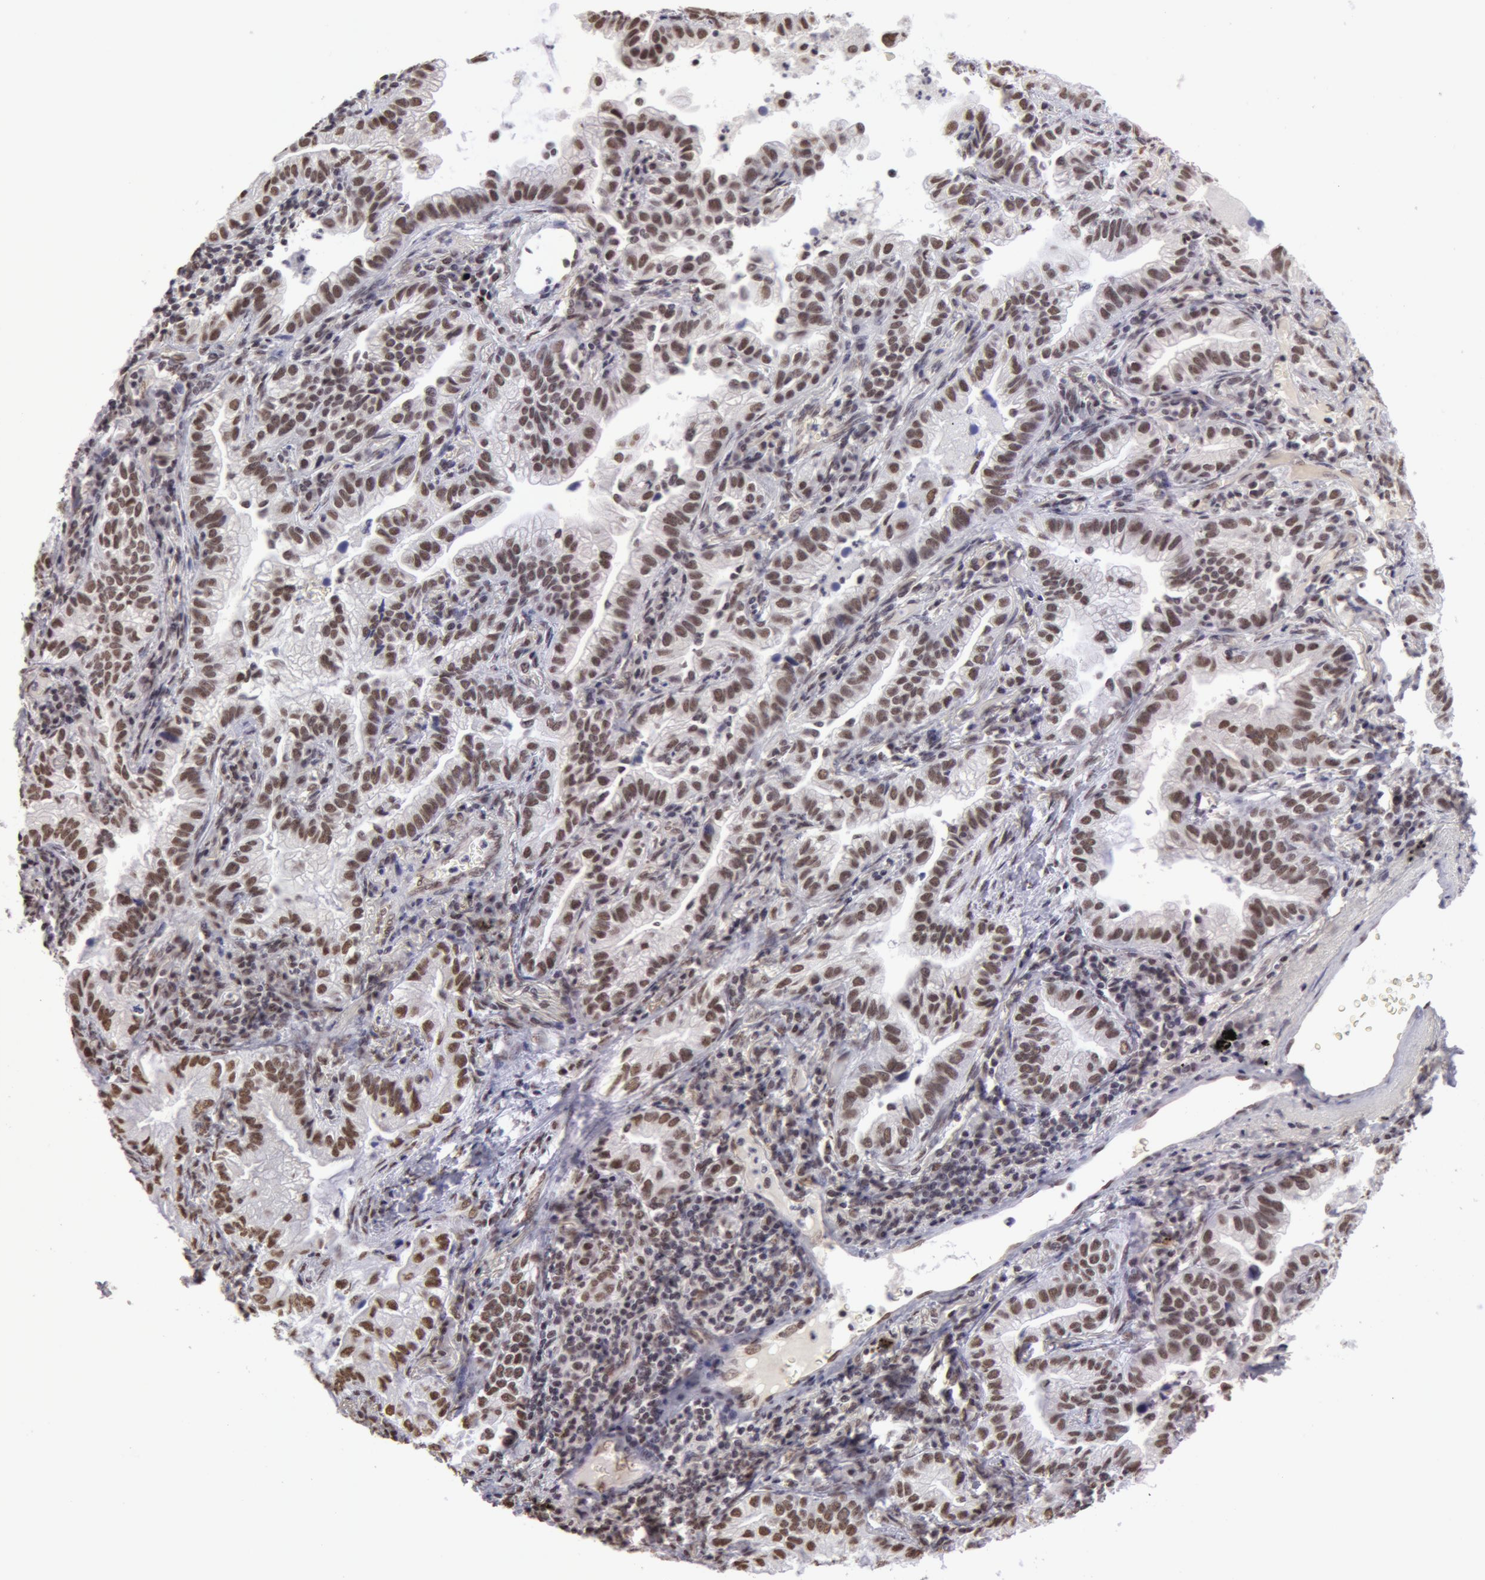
{"staining": {"intensity": "weak", "quantity": "25%-75%", "location": "nuclear"}, "tissue": "lung cancer", "cell_type": "Tumor cells", "image_type": "cancer", "snomed": [{"axis": "morphology", "description": "Adenocarcinoma, NOS"}, {"axis": "topography", "description": "Lung"}], "caption": "Immunohistochemical staining of lung adenocarcinoma demonstrates low levels of weak nuclear expression in about 25%-75% of tumor cells.", "gene": "VRTN", "patient": {"sex": "female", "age": 50}}